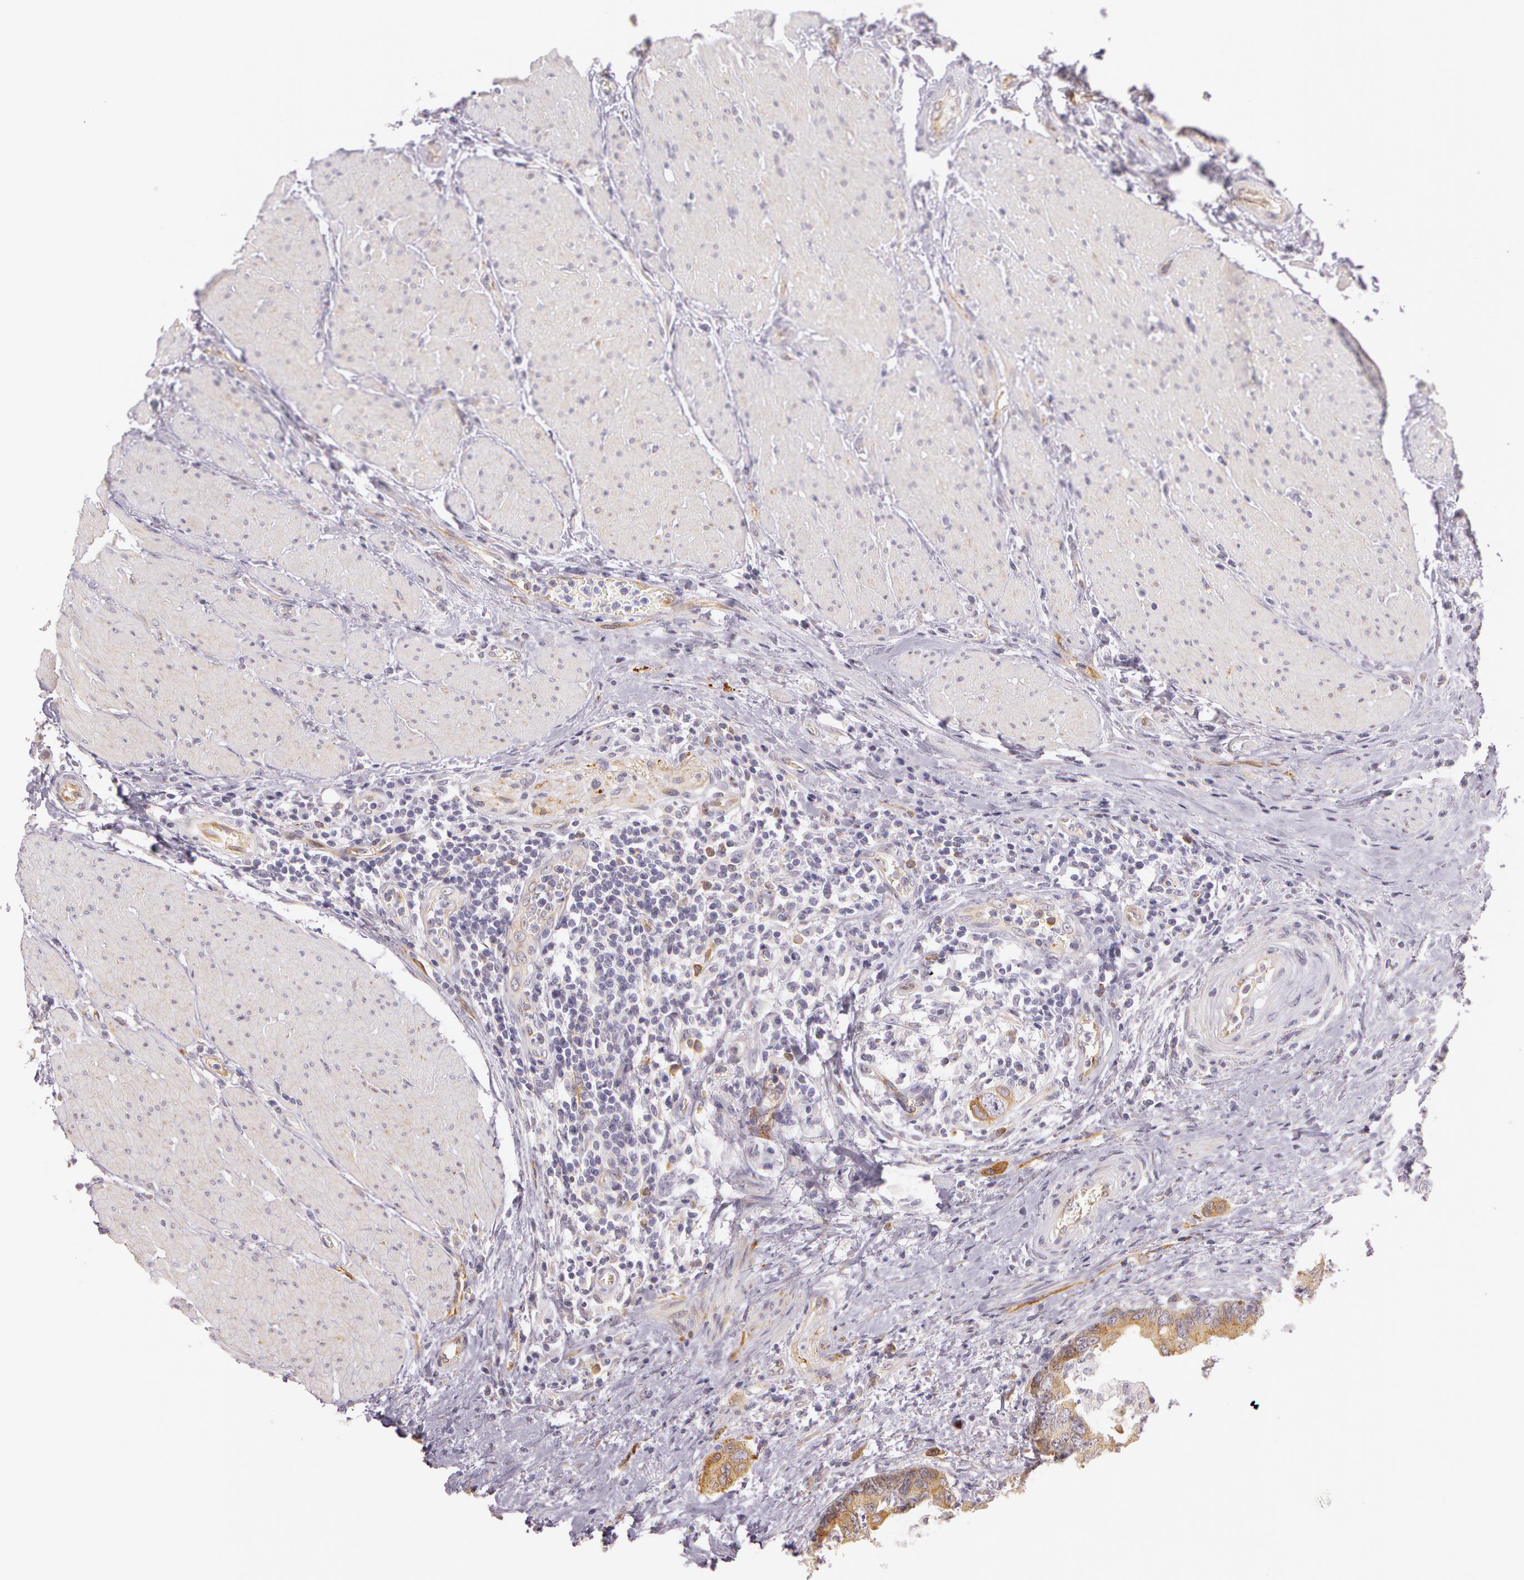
{"staining": {"intensity": "moderate", "quantity": ">75%", "location": "cytoplasmic/membranous"}, "tissue": "colorectal cancer", "cell_type": "Tumor cells", "image_type": "cancer", "snomed": [{"axis": "morphology", "description": "Adenocarcinoma, NOS"}, {"axis": "topography", "description": "Rectum"}], "caption": "Tumor cells display medium levels of moderate cytoplasmic/membranous positivity in approximately >75% of cells in human adenocarcinoma (colorectal).", "gene": "APP", "patient": {"sex": "female", "age": 67}}